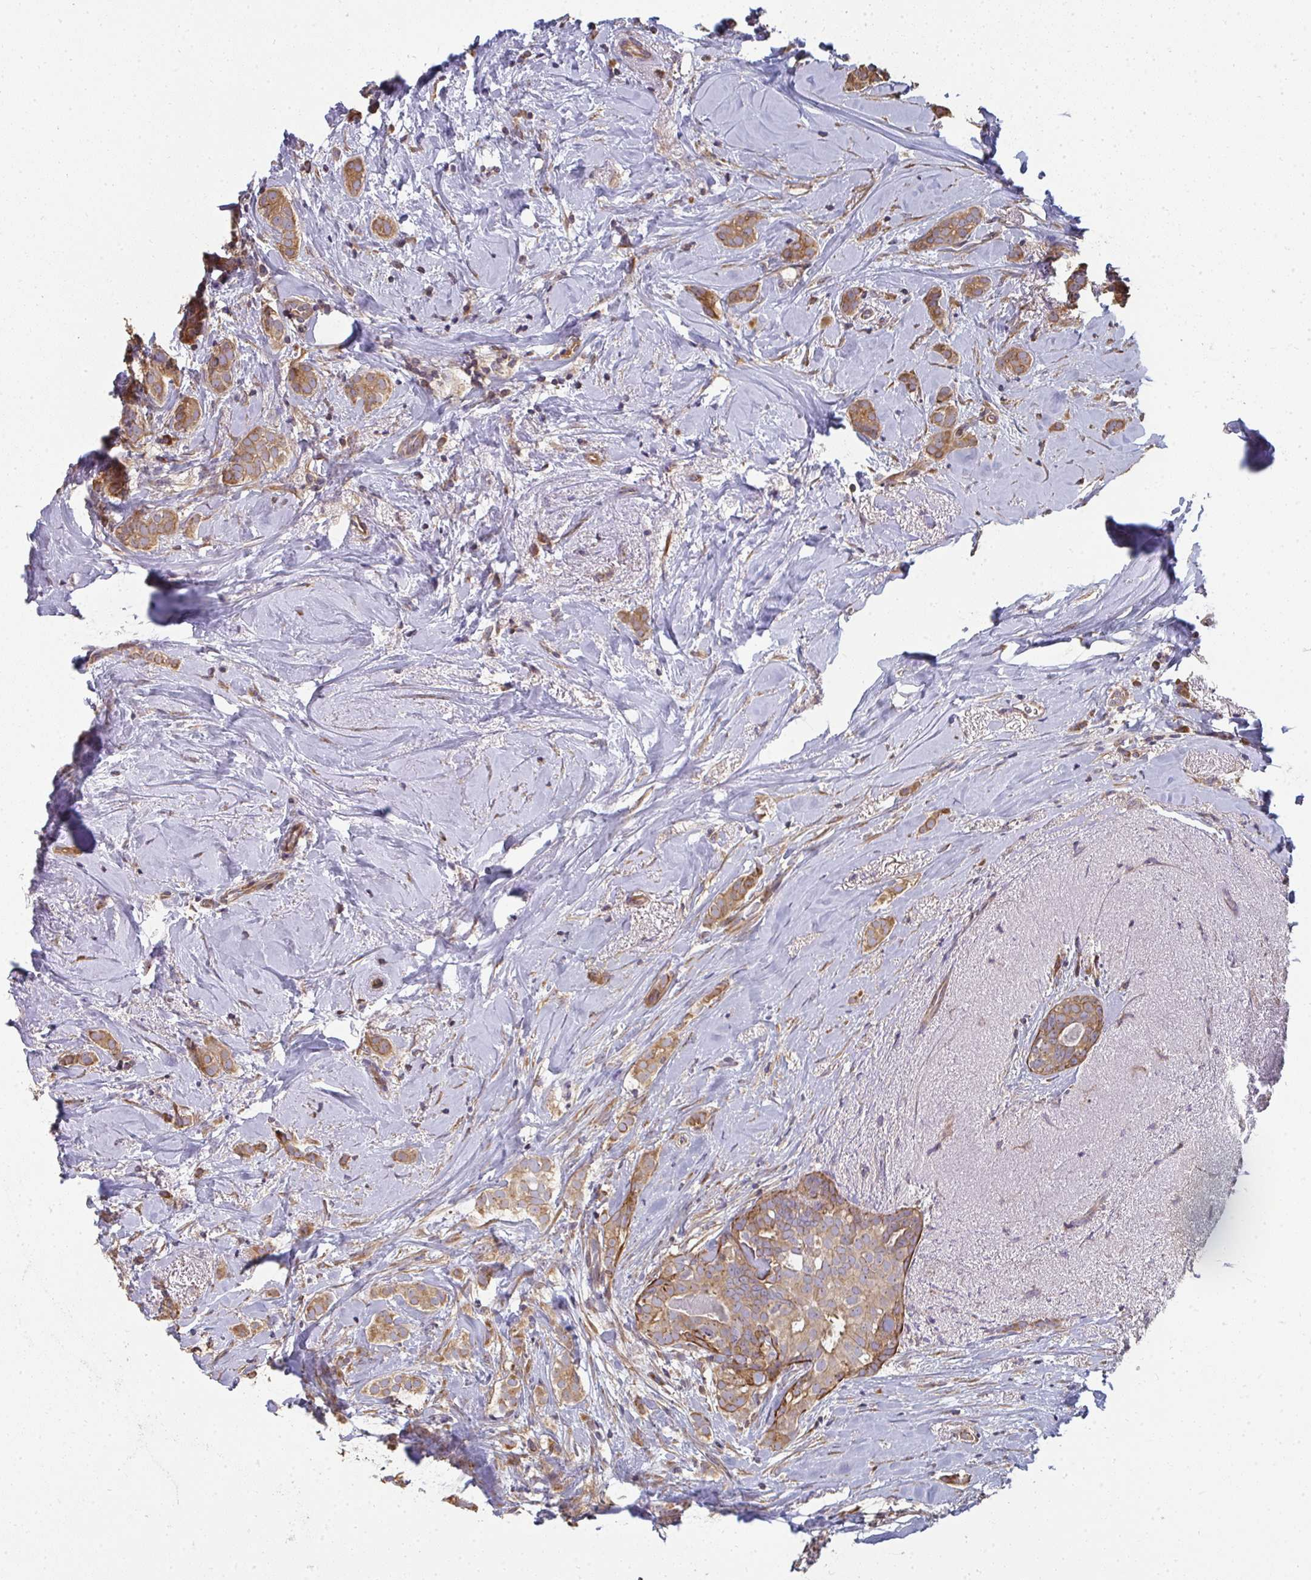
{"staining": {"intensity": "moderate", "quantity": ">75%", "location": "cytoplasmic/membranous"}, "tissue": "breast cancer", "cell_type": "Tumor cells", "image_type": "cancer", "snomed": [{"axis": "morphology", "description": "Duct carcinoma"}, {"axis": "topography", "description": "Breast"}], "caption": "This image shows breast invasive ductal carcinoma stained with immunohistochemistry (IHC) to label a protein in brown. The cytoplasmic/membranous of tumor cells show moderate positivity for the protein. Nuclei are counter-stained blue.", "gene": "ZFYVE28", "patient": {"sex": "female", "age": 65}}